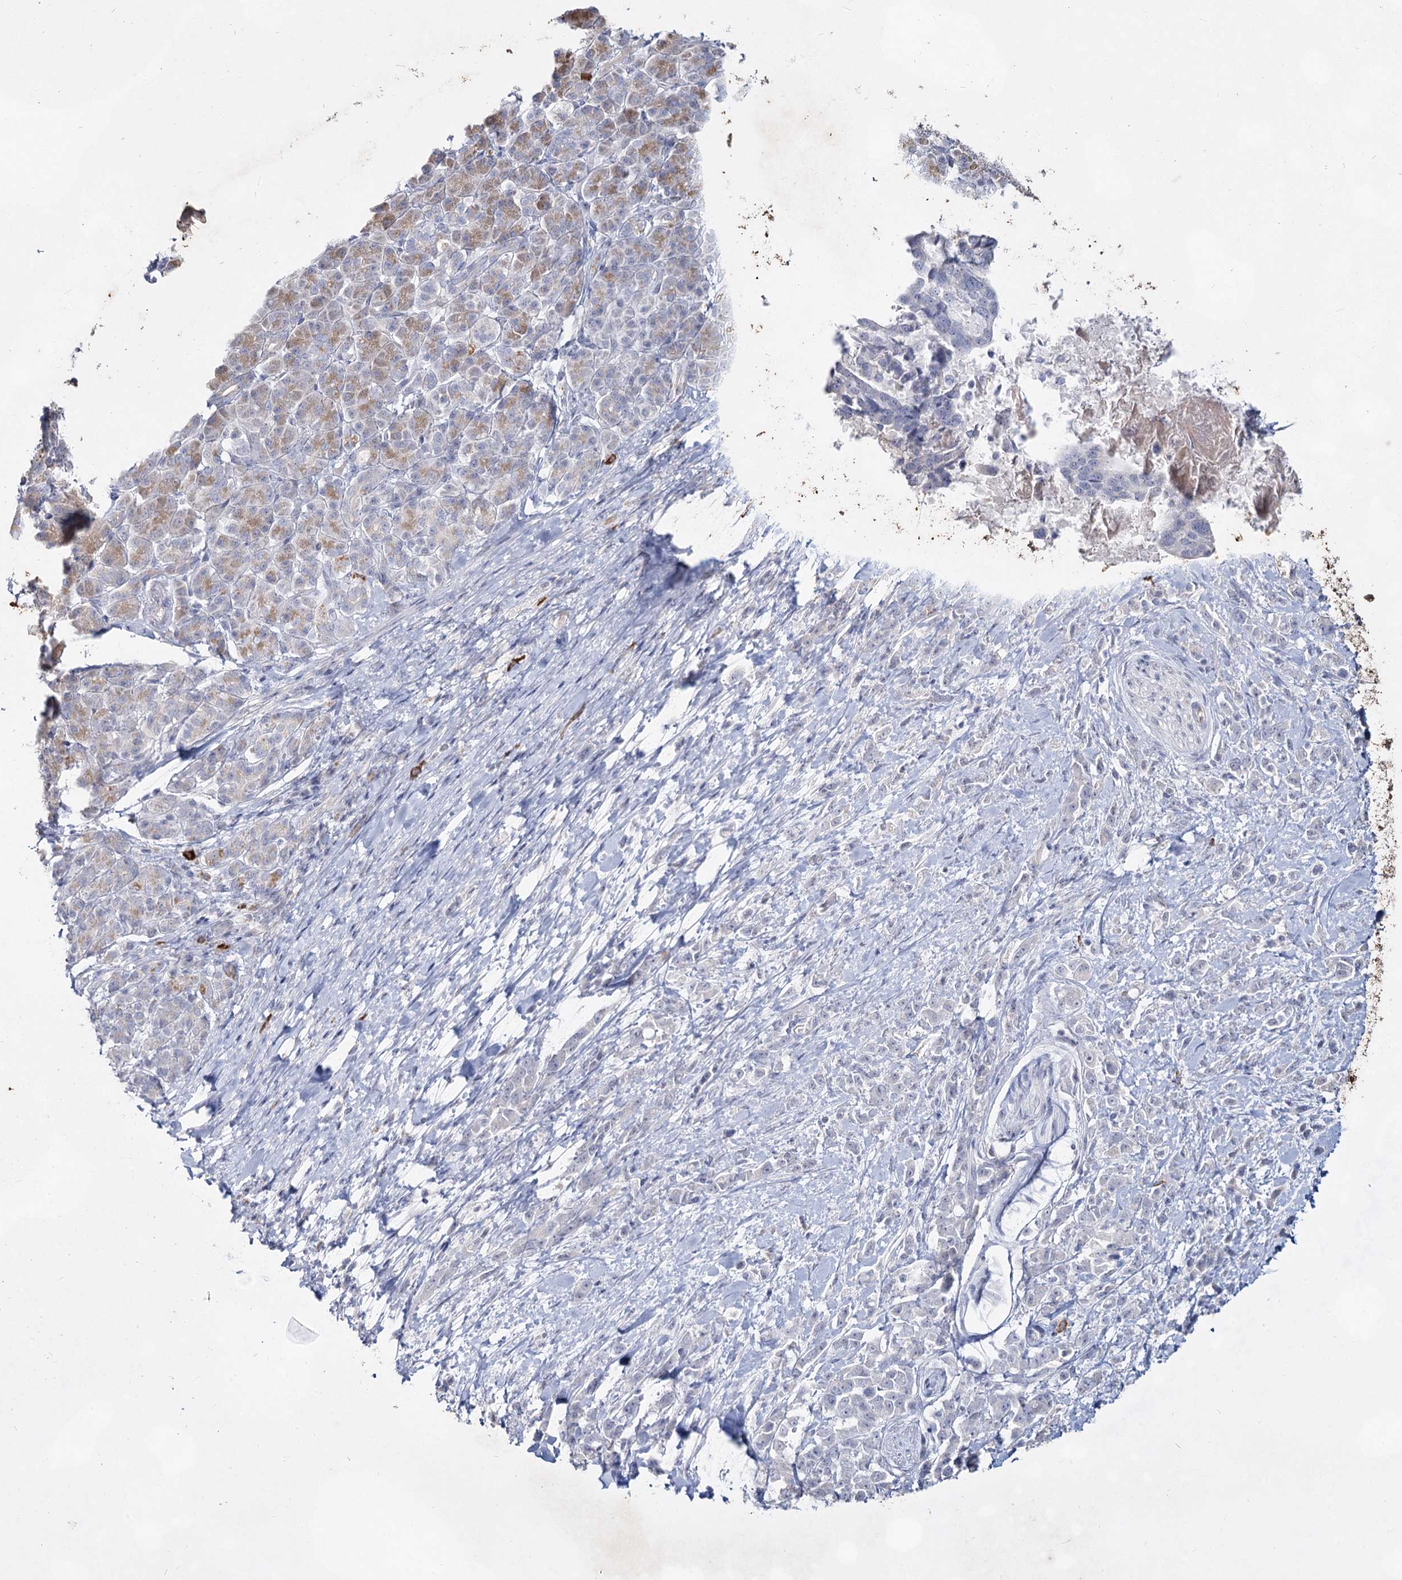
{"staining": {"intensity": "negative", "quantity": "none", "location": "none"}, "tissue": "pancreatic cancer", "cell_type": "Tumor cells", "image_type": "cancer", "snomed": [{"axis": "morphology", "description": "Normal tissue, NOS"}, {"axis": "morphology", "description": "Adenocarcinoma, NOS"}, {"axis": "topography", "description": "Pancreas"}], "caption": "Tumor cells show no significant protein staining in adenocarcinoma (pancreatic). The staining was performed using DAB (3,3'-diaminobenzidine) to visualize the protein expression in brown, while the nuclei were stained in blue with hematoxylin (Magnification: 20x).", "gene": "CCDC73", "patient": {"sex": "female", "age": 64}}